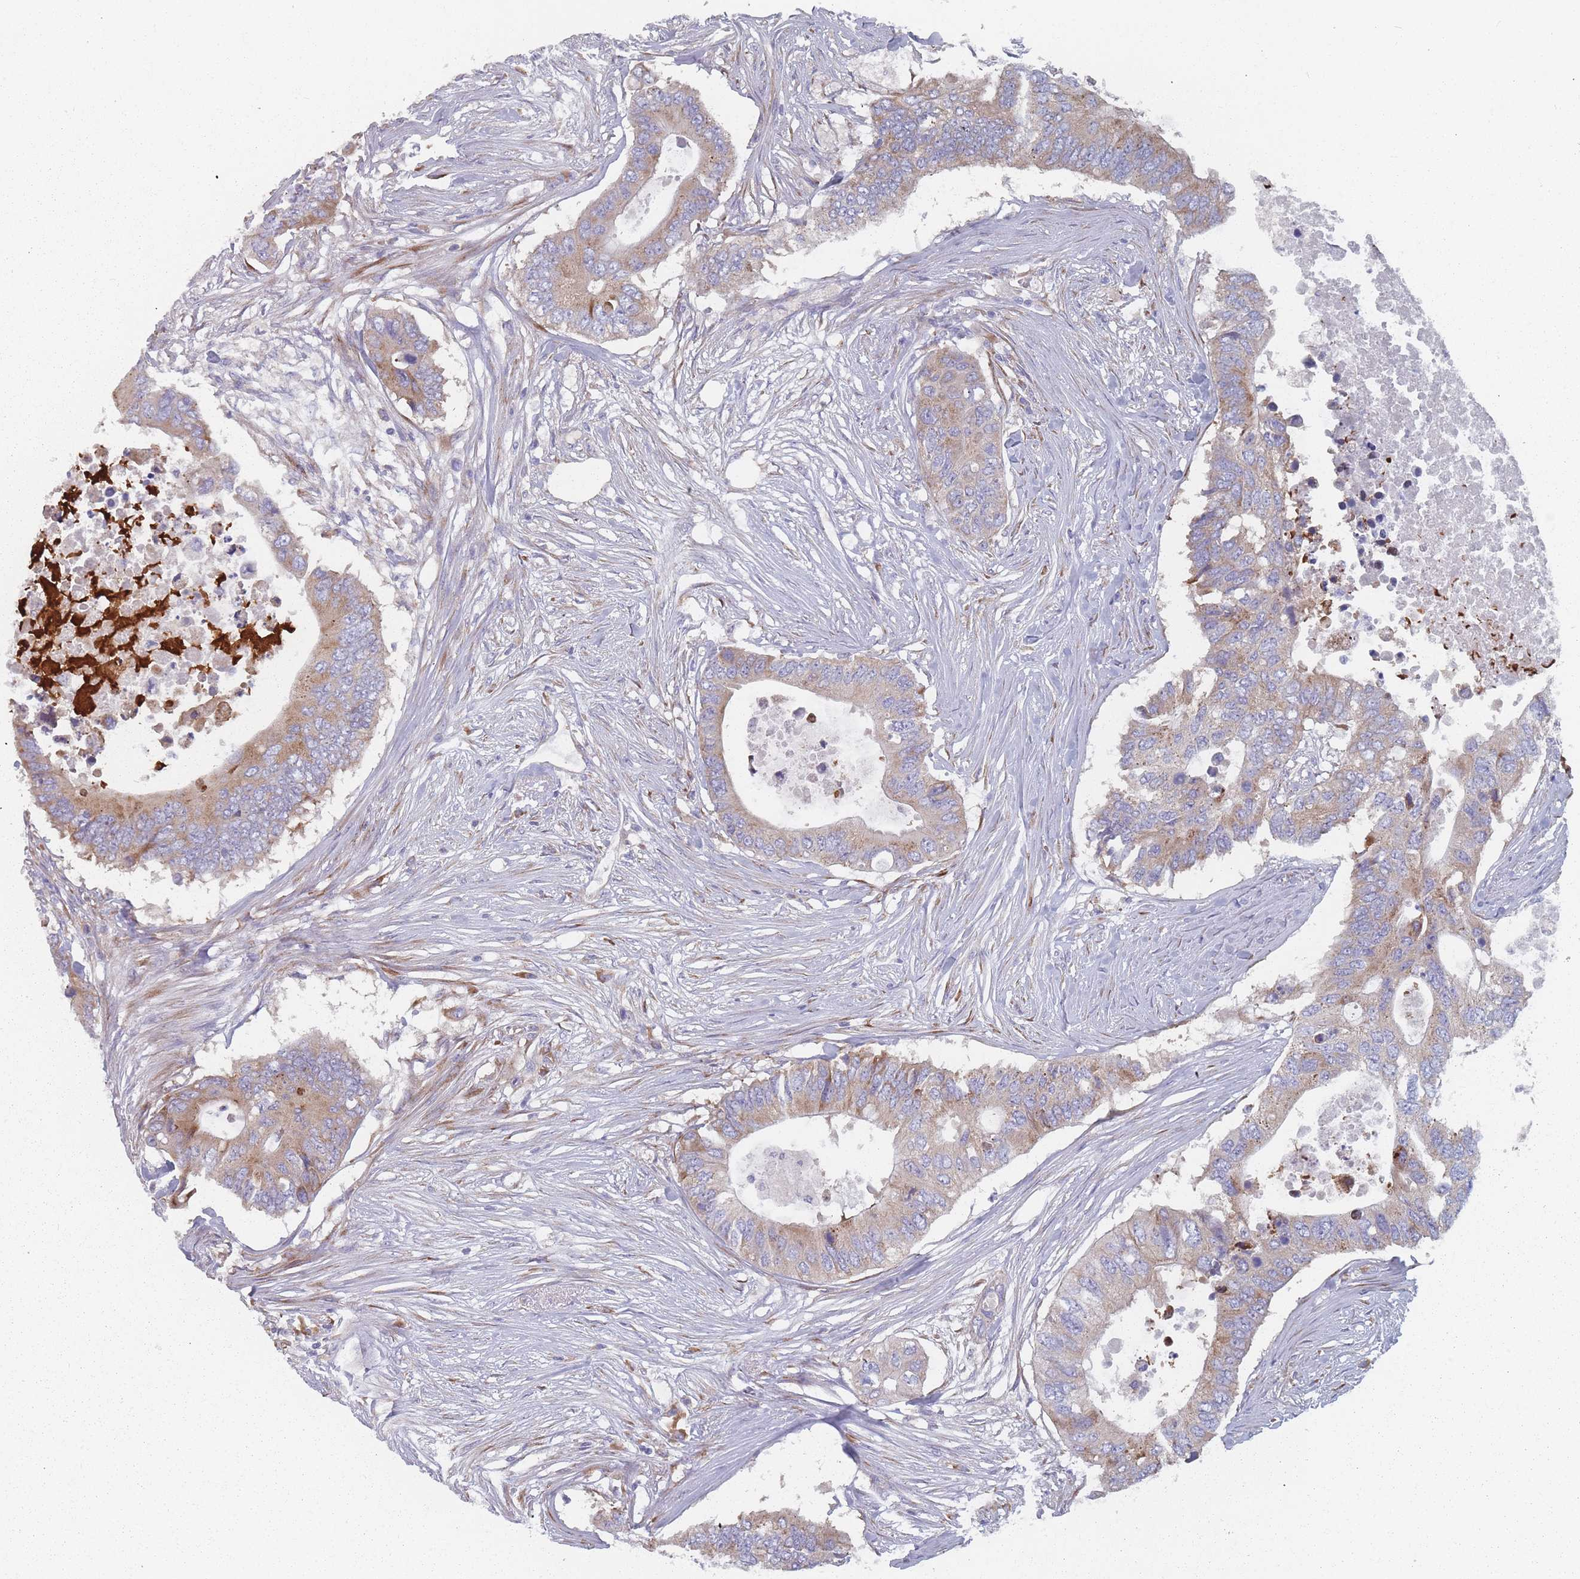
{"staining": {"intensity": "moderate", "quantity": ">75%", "location": "cytoplasmic/membranous"}, "tissue": "colorectal cancer", "cell_type": "Tumor cells", "image_type": "cancer", "snomed": [{"axis": "morphology", "description": "Adenocarcinoma, NOS"}, {"axis": "topography", "description": "Colon"}], "caption": "Tumor cells display medium levels of moderate cytoplasmic/membranous positivity in approximately >75% of cells in human colorectal cancer.", "gene": "CACNG5", "patient": {"sex": "male", "age": 71}}